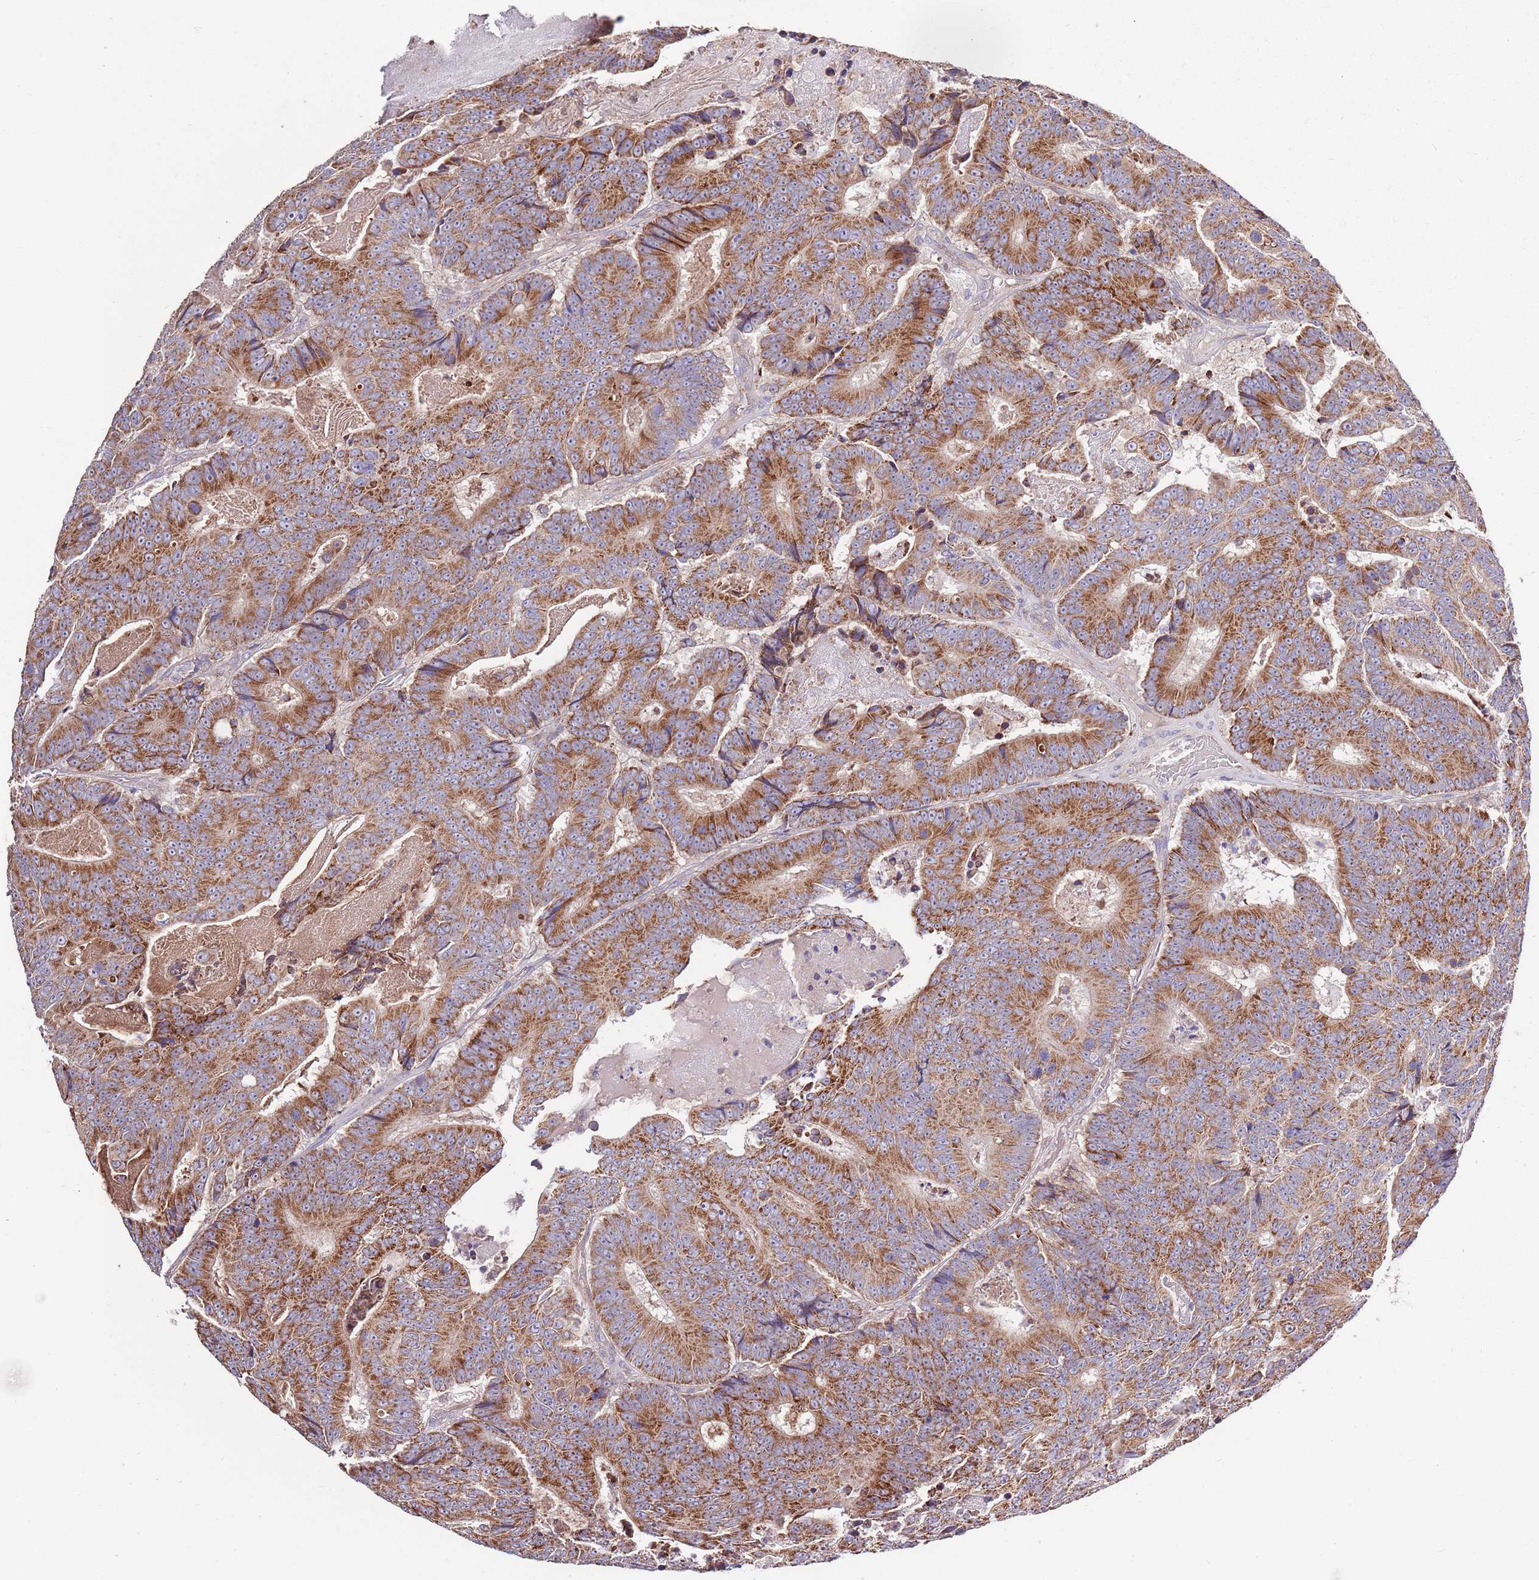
{"staining": {"intensity": "moderate", "quantity": ">75%", "location": "cytoplasmic/membranous"}, "tissue": "colorectal cancer", "cell_type": "Tumor cells", "image_type": "cancer", "snomed": [{"axis": "morphology", "description": "Adenocarcinoma, NOS"}, {"axis": "topography", "description": "Colon"}], "caption": "Human colorectal adenocarcinoma stained for a protein (brown) shows moderate cytoplasmic/membranous positive positivity in approximately >75% of tumor cells.", "gene": "SMG1", "patient": {"sex": "male", "age": 83}}